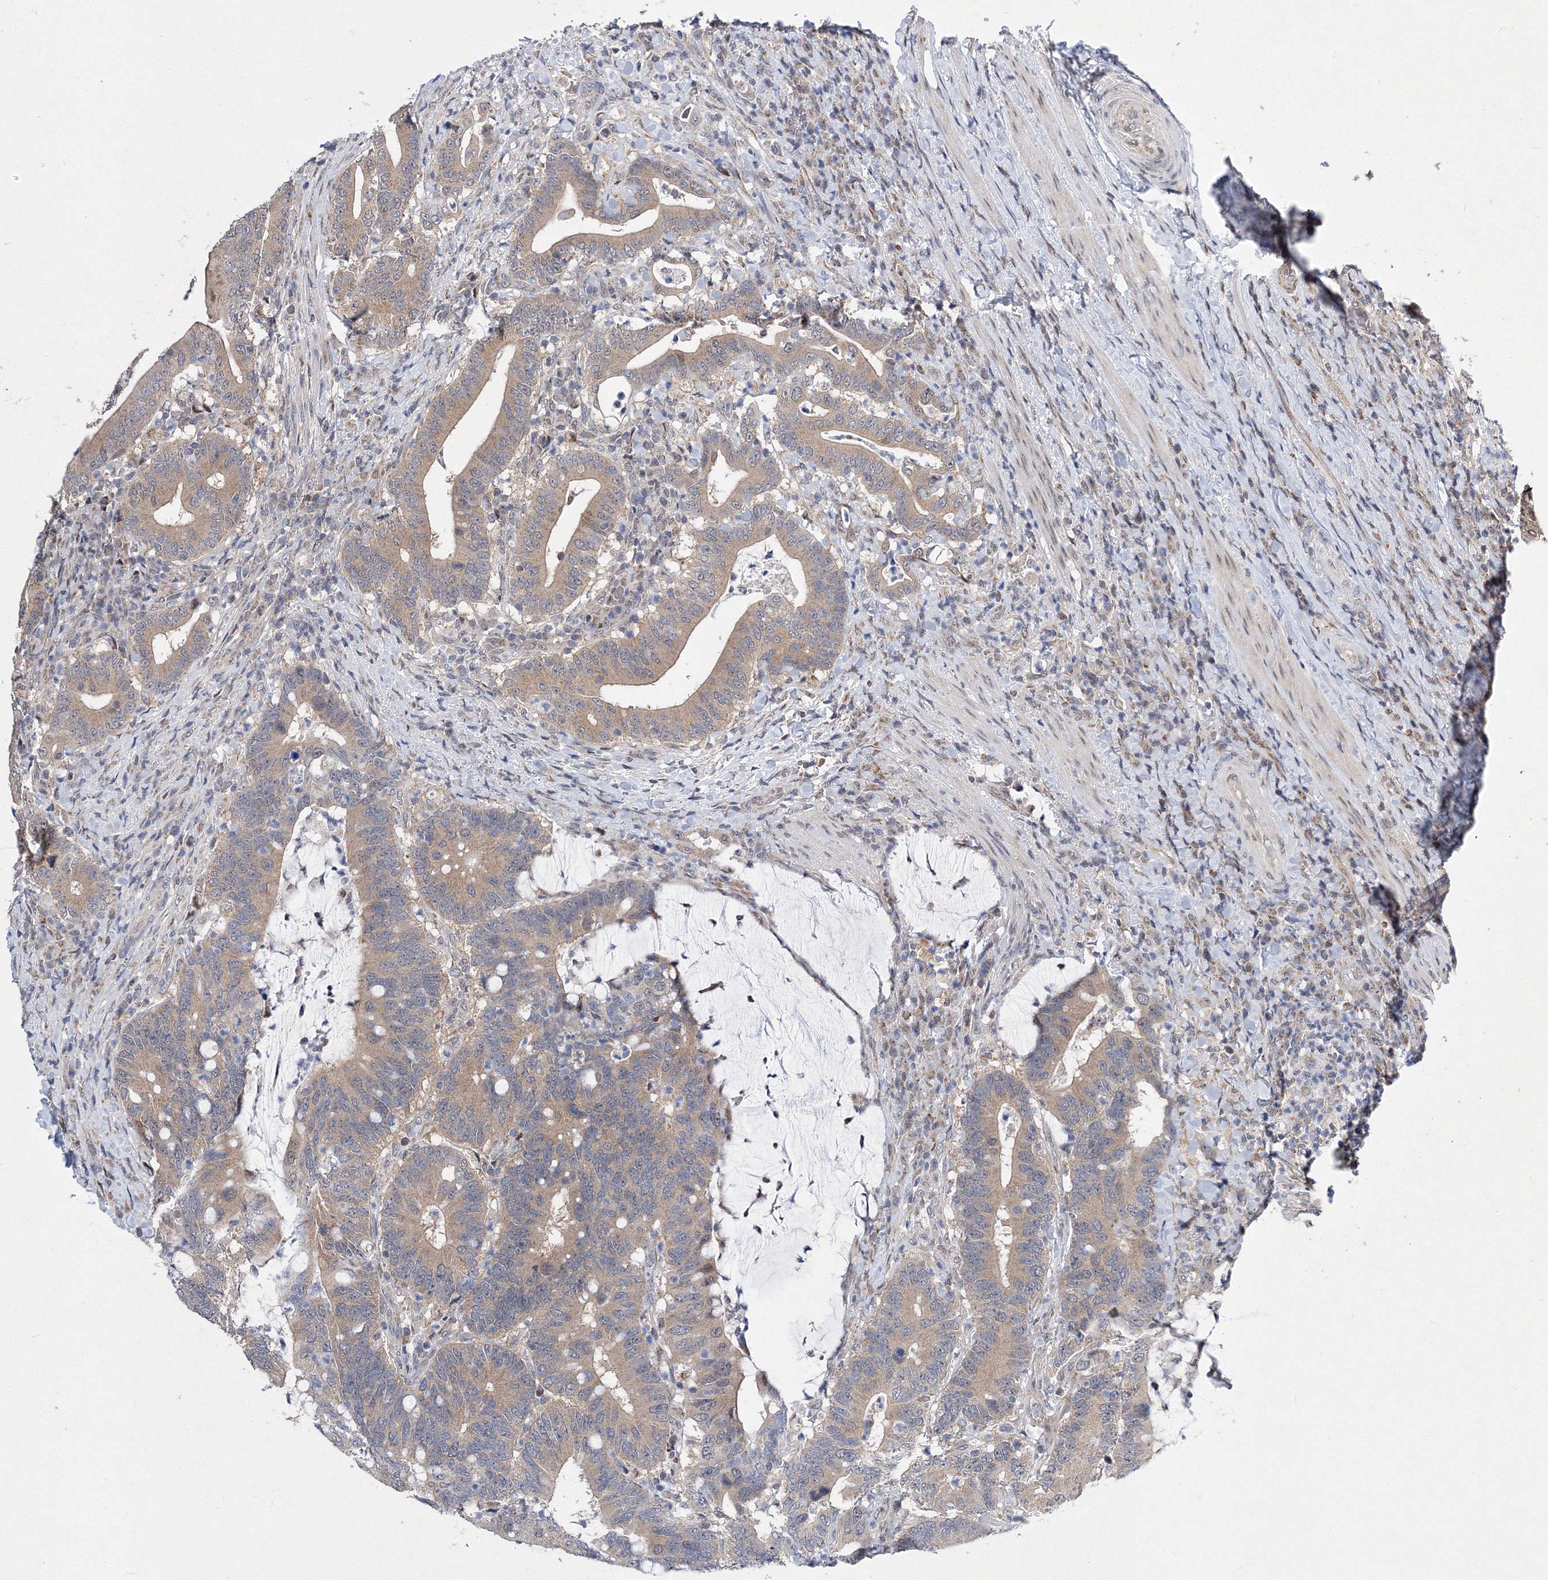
{"staining": {"intensity": "moderate", "quantity": ">75%", "location": "cytoplasmic/membranous"}, "tissue": "colorectal cancer", "cell_type": "Tumor cells", "image_type": "cancer", "snomed": [{"axis": "morphology", "description": "Adenocarcinoma, NOS"}, {"axis": "topography", "description": "Colon"}], "caption": "Immunohistochemistry photomicrograph of neoplastic tissue: adenocarcinoma (colorectal) stained using immunohistochemistry (IHC) demonstrates medium levels of moderate protein expression localized specifically in the cytoplasmic/membranous of tumor cells, appearing as a cytoplasmic/membranous brown color.", "gene": "GPN1", "patient": {"sex": "female", "age": 66}}